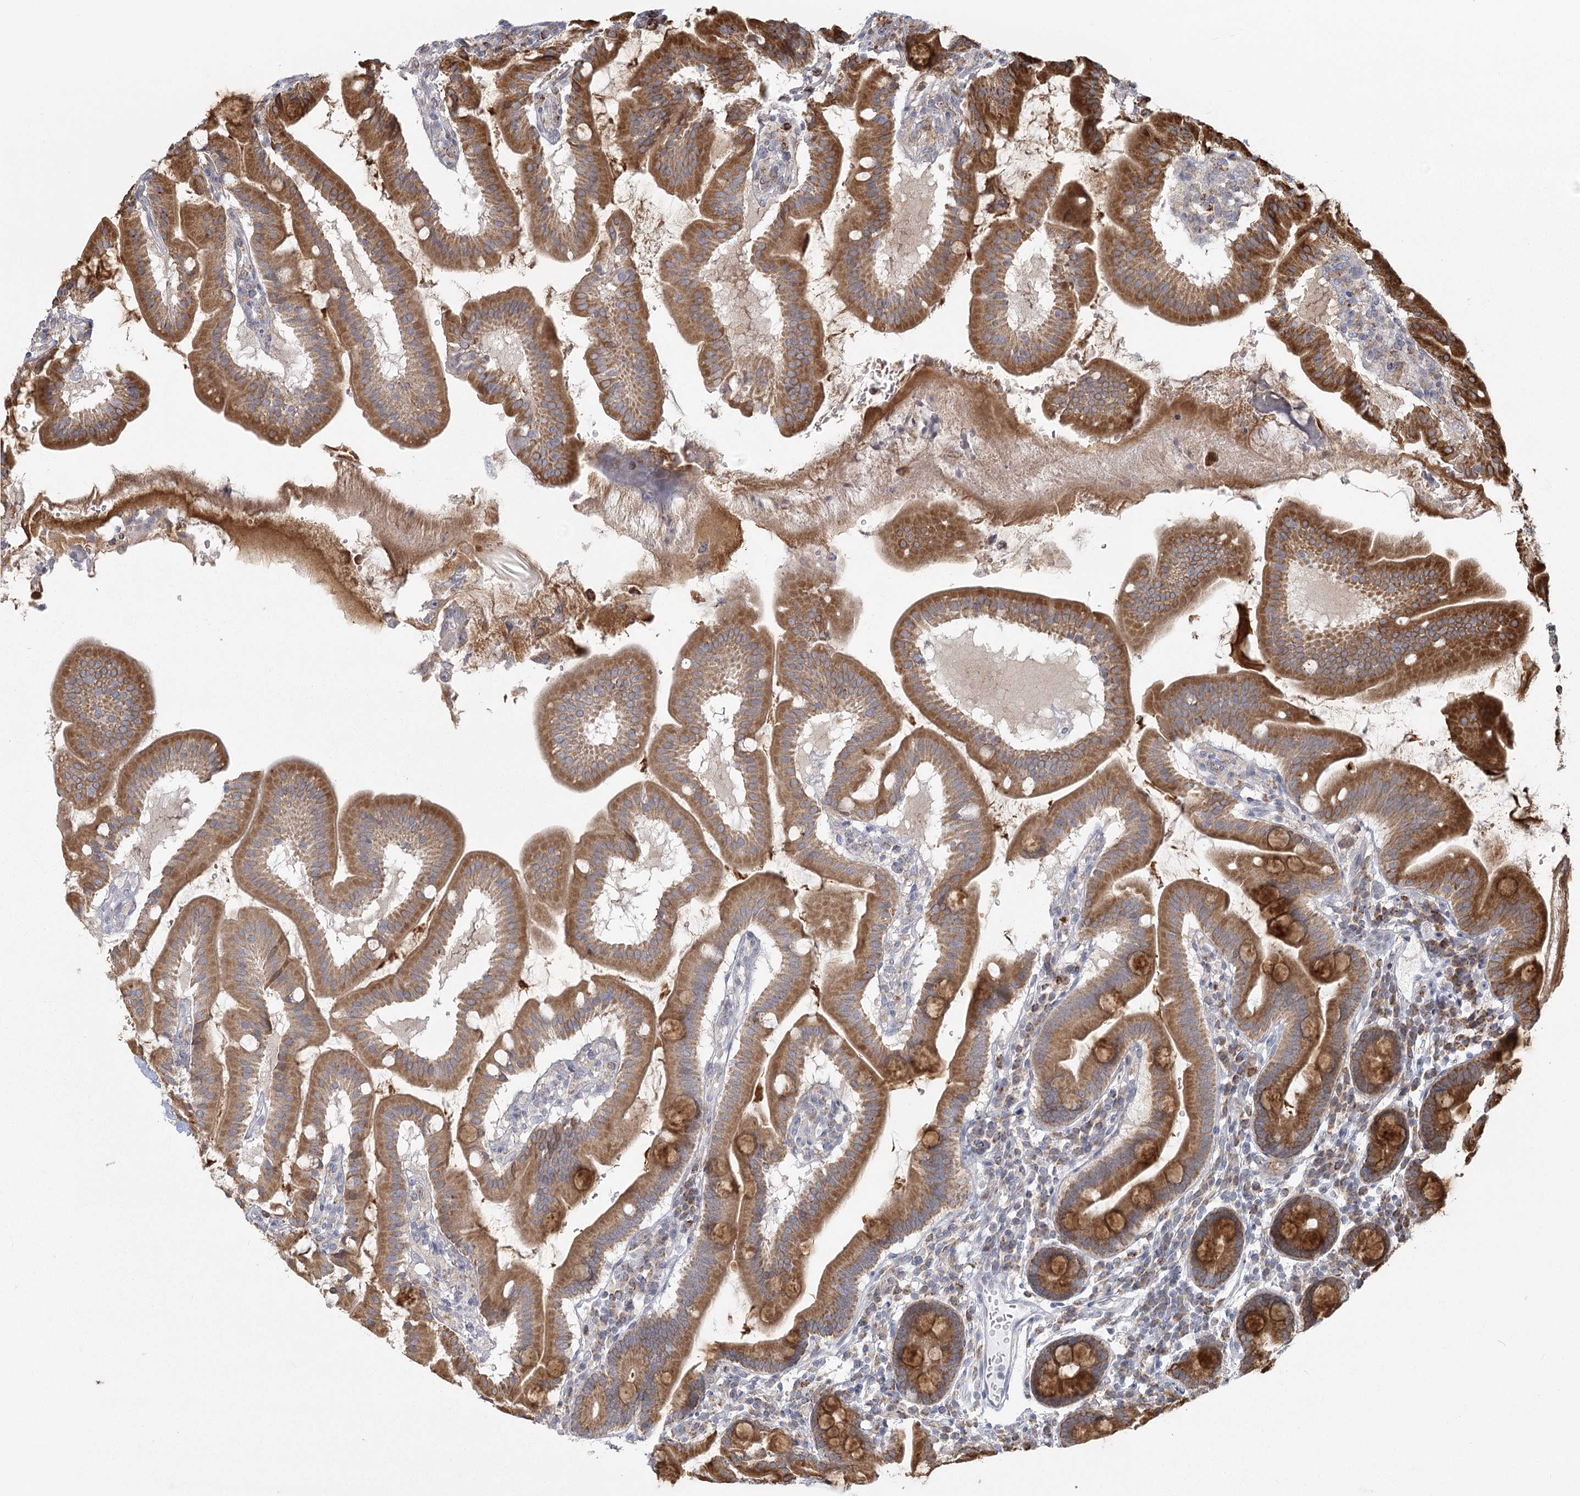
{"staining": {"intensity": "strong", "quantity": ">75%", "location": "cytoplasmic/membranous"}, "tissue": "duodenum", "cell_type": "Glandular cells", "image_type": "normal", "snomed": [{"axis": "morphology", "description": "Normal tissue, NOS"}, {"axis": "morphology", "description": "Adenocarcinoma, NOS"}, {"axis": "topography", "description": "Pancreas"}, {"axis": "topography", "description": "Duodenum"}], "caption": "Strong cytoplasmic/membranous staining is appreciated in approximately >75% of glandular cells in normal duodenum. The staining is performed using DAB (3,3'-diaminobenzidine) brown chromogen to label protein expression. The nuclei are counter-stained blue using hematoxylin.", "gene": "LACTB", "patient": {"sex": "male", "age": 50}}